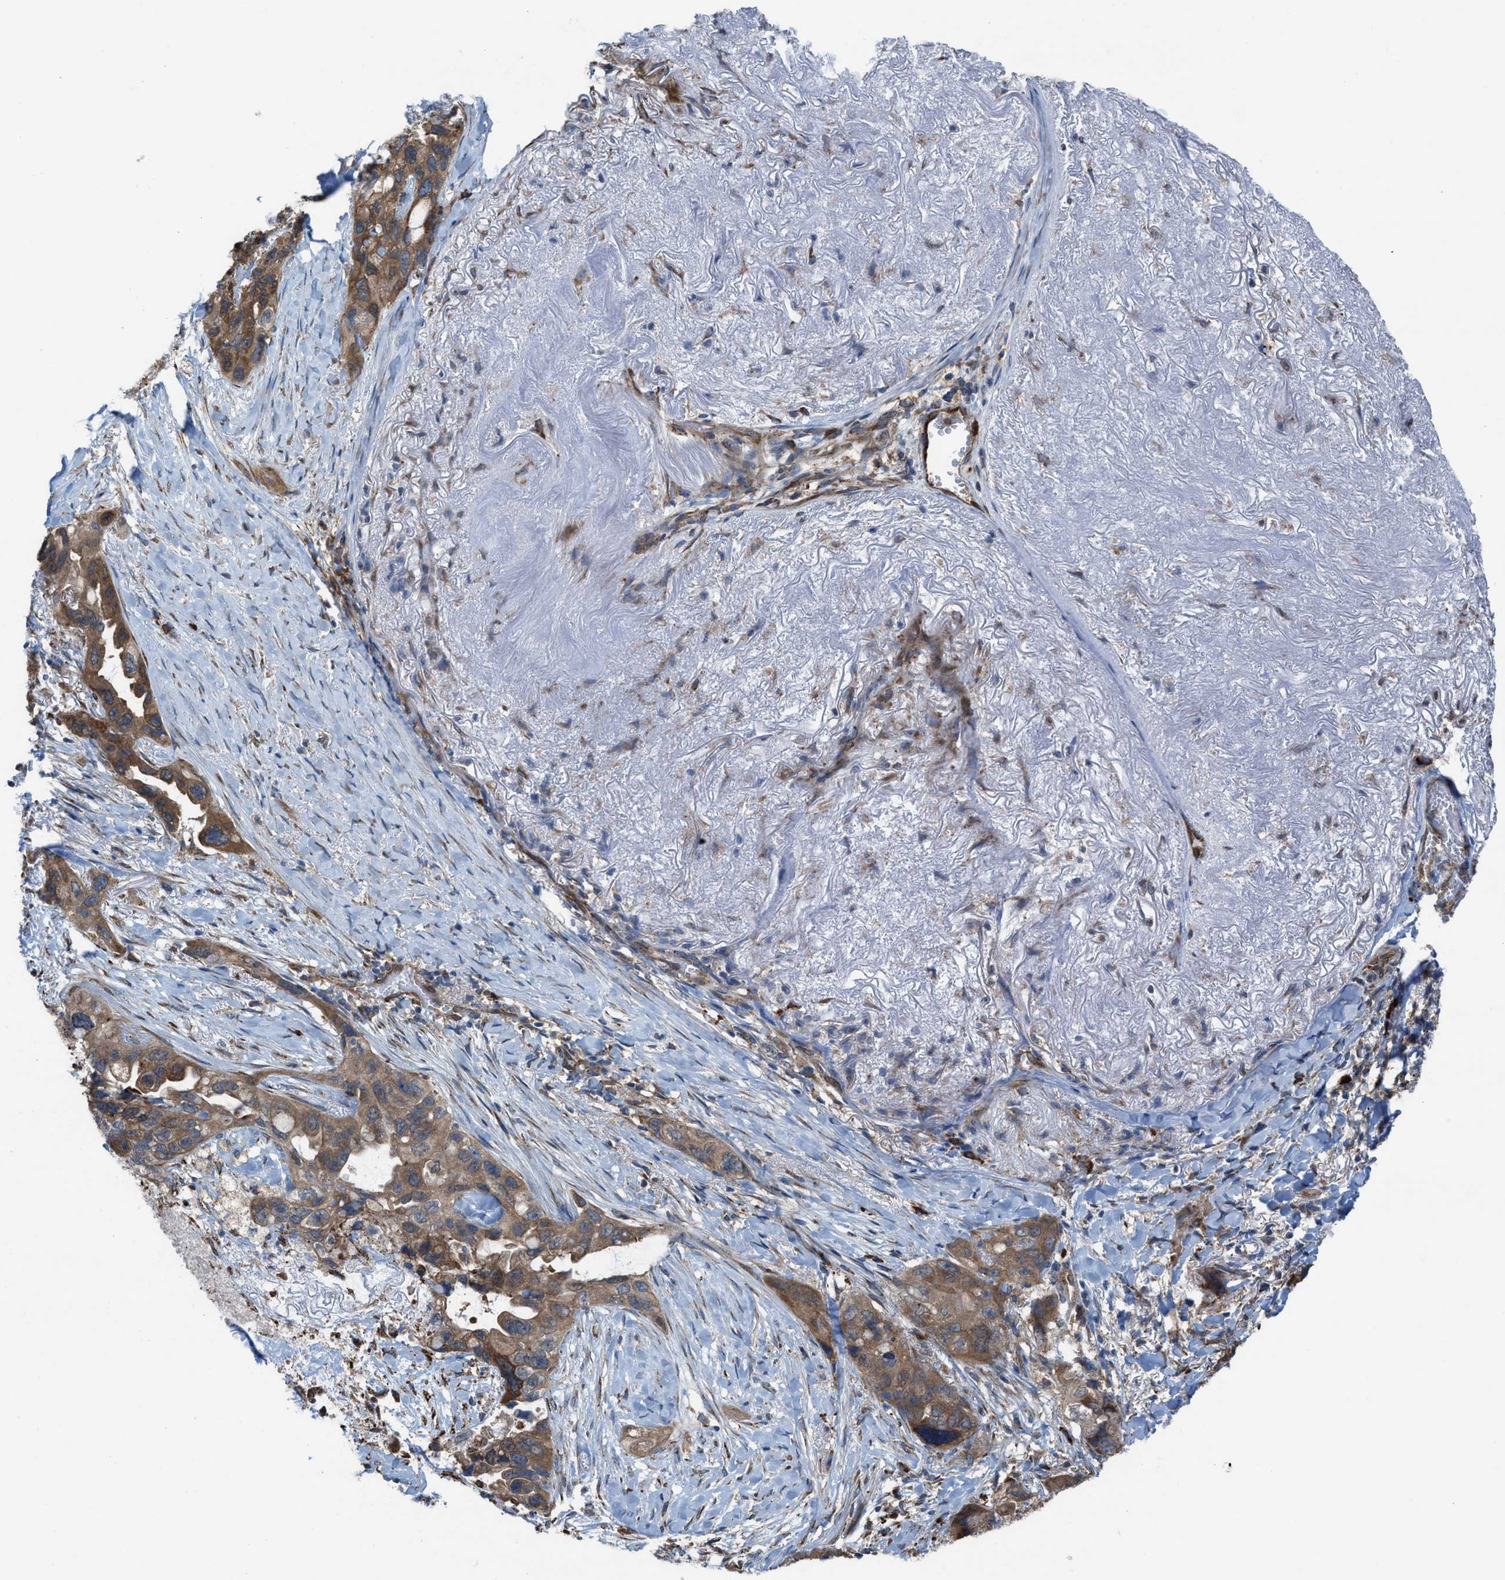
{"staining": {"intensity": "moderate", "quantity": ">75%", "location": "cytoplasmic/membranous"}, "tissue": "lung cancer", "cell_type": "Tumor cells", "image_type": "cancer", "snomed": [{"axis": "morphology", "description": "Squamous cell carcinoma, NOS"}, {"axis": "topography", "description": "Lung"}], "caption": "Immunohistochemistry (DAB (3,3'-diaminobenzidine)) staining of squamous cell carcinoma (lung) reveals moderate cytoplasmic/membranous protein expression in about >75% of tumor cells. (Brightfield microscopy of DAB IHC at high magnification).", "gene": "PLAA", "patient": {"sex": "female", "age": 73}}